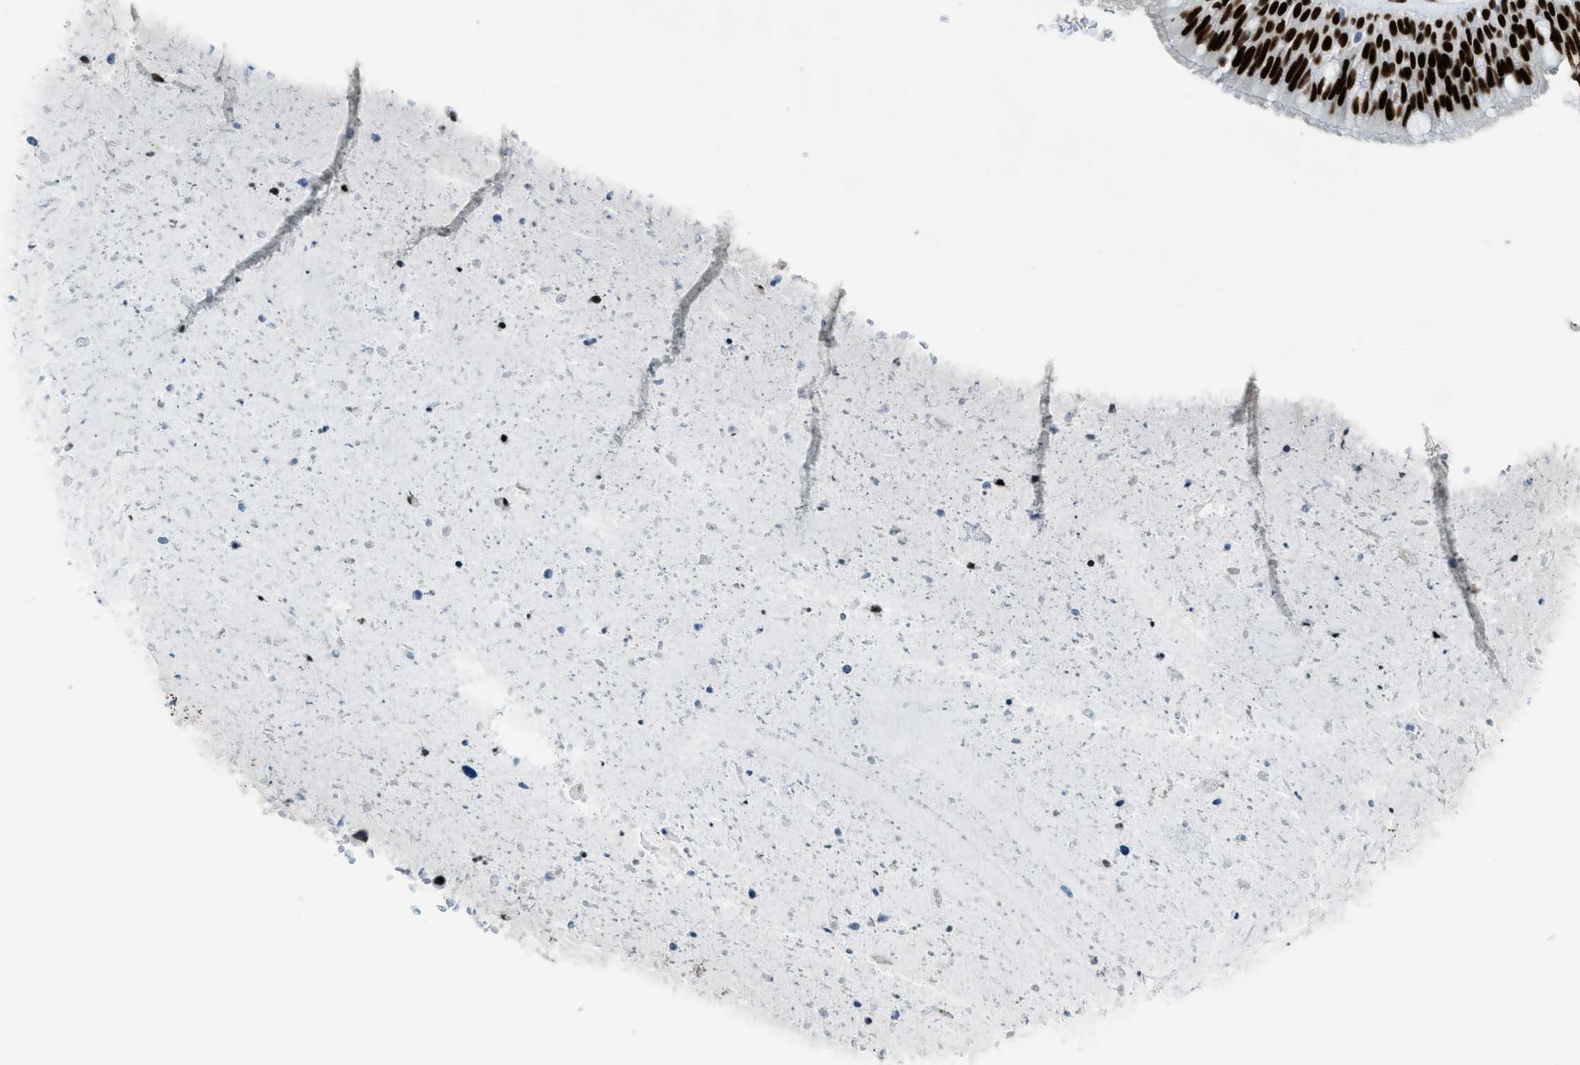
{"staining": {"intensity": "strong", "quantity": ">75%", "location": "nuclear"}, "tissue": "bronchus", "cell_type": "Respiratory epithelial cells", "image_type": "normal", "snomed": [{"axis": "morphology", "description": "Normal tissue, NOS"}, {"axis": "morphology", "description": "Adenocarcinoma, NOS"}, {"axis": "morphology", "description": "Adenocarcinoma, metastatic, NOS"}, {"axis": "topography", "description": "Lymph node"}, {"axis": "topography", "description": "Bronchus"}, {"axis": "topography", "description": "Lung"}], "caption": "An immunohistochemistry image of benign tissue is shown. Protein staining in brown shows strong nuclear positivity in bronchus within respiratory epithelial cells. The protein of interest is stained brown, and the nuclei are stained in blue (DAB (3,3'-diaminobenzidine) IHC with brightfield microscopy, high magnification).", "gene": "ZNF207", "patient": {"sex": "female", "age": 54}}